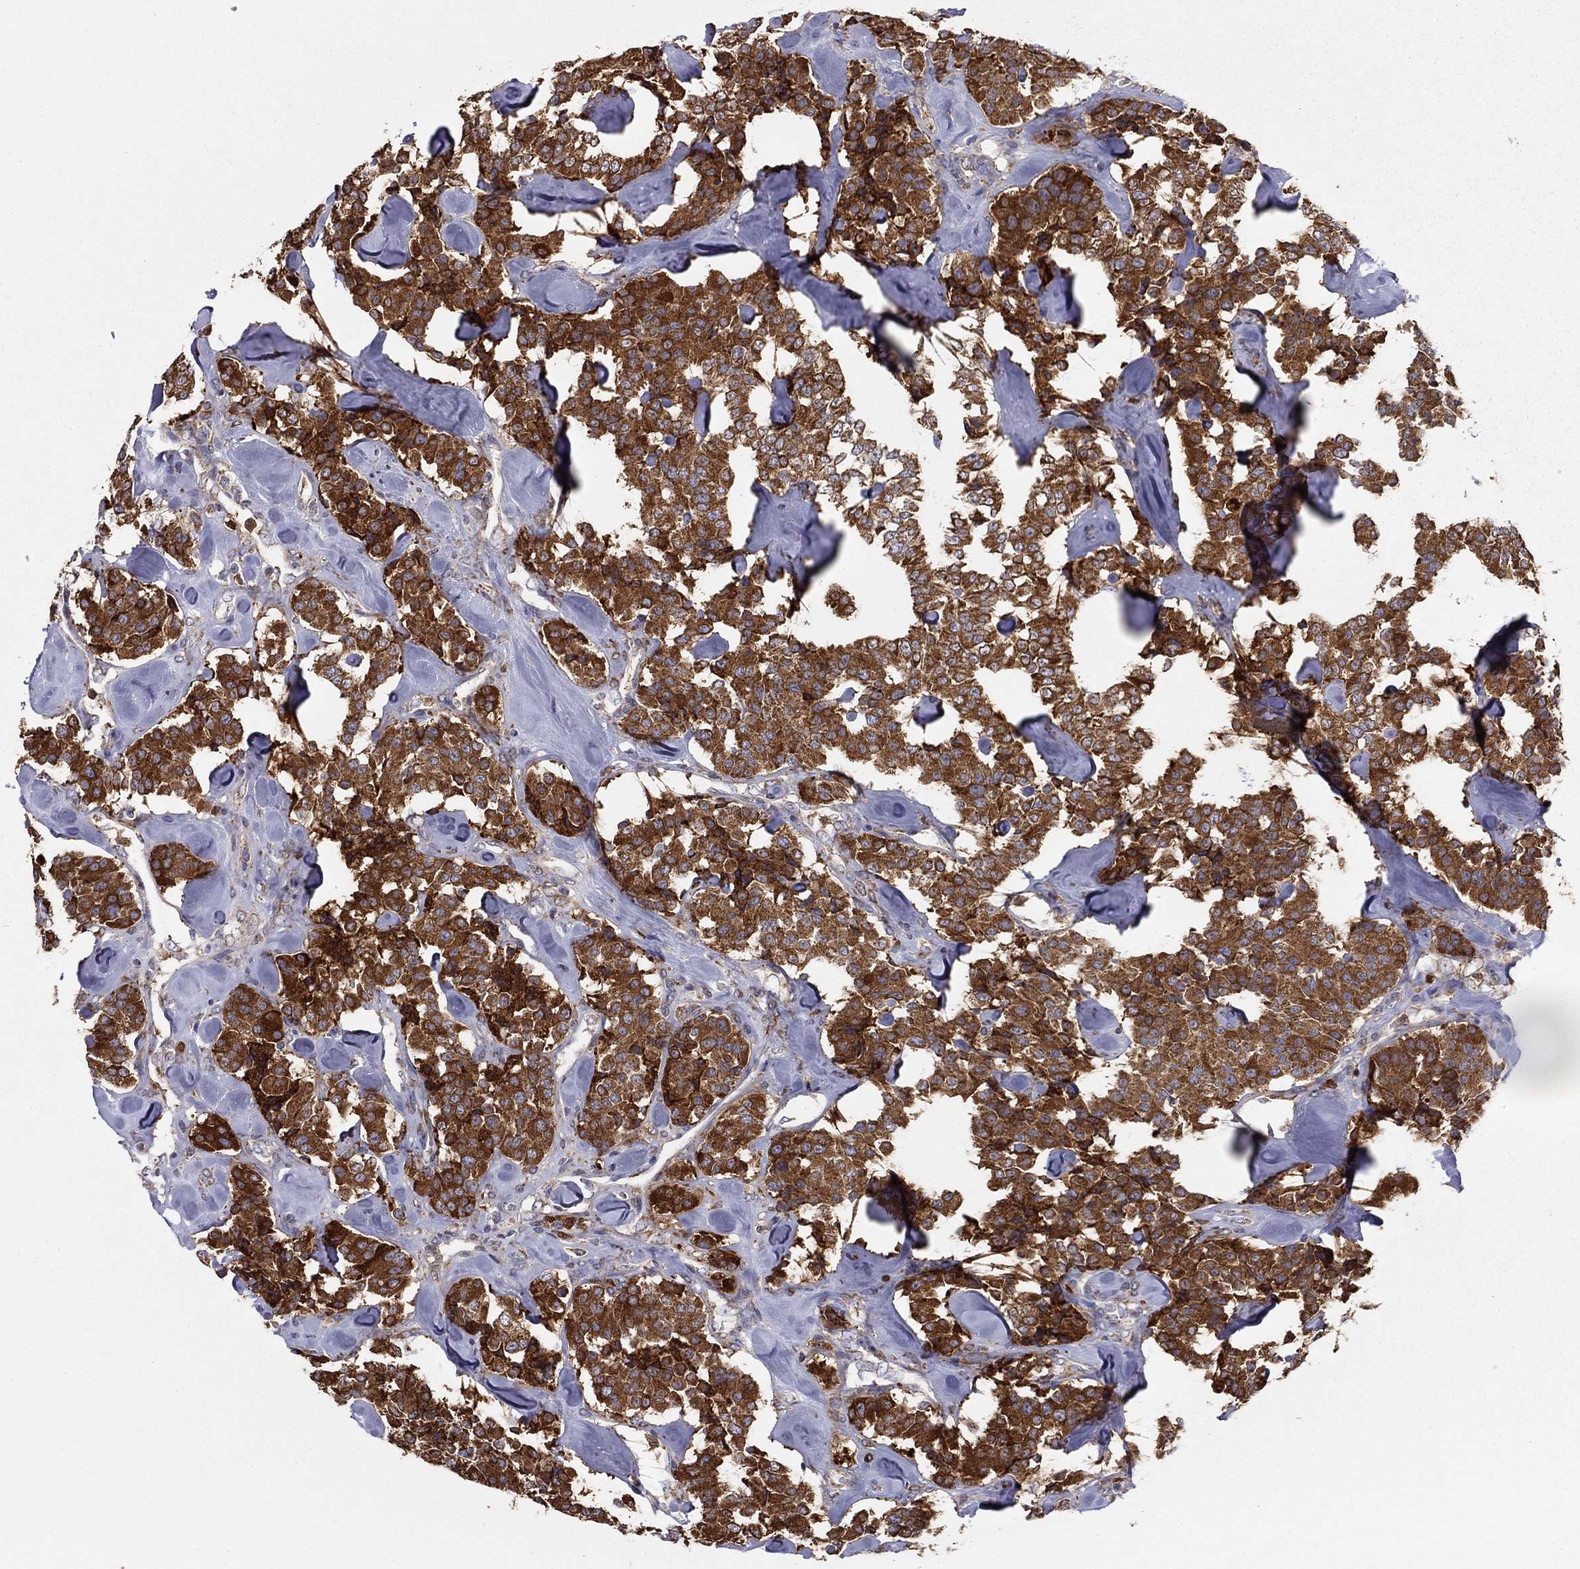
{"staining": {"intensity": "strong", "quantity": ">75%", "location": "cytoplasmic/membranous"}, "tissue": "carcinoid", "cell_type": "Tumor cells", "image_type": "cancer", "snomed": [{"axis": "morphology", "description": "Carcinoid, malignant, NOS"}, {"axis": "topography", "description": "Pancreas"}], "caption": "Human carcinoid stained with a protein marker shows strong staining in tumor cells.", "gene": "PRDX4", "patient": {"sex": "male", "age": 41}}